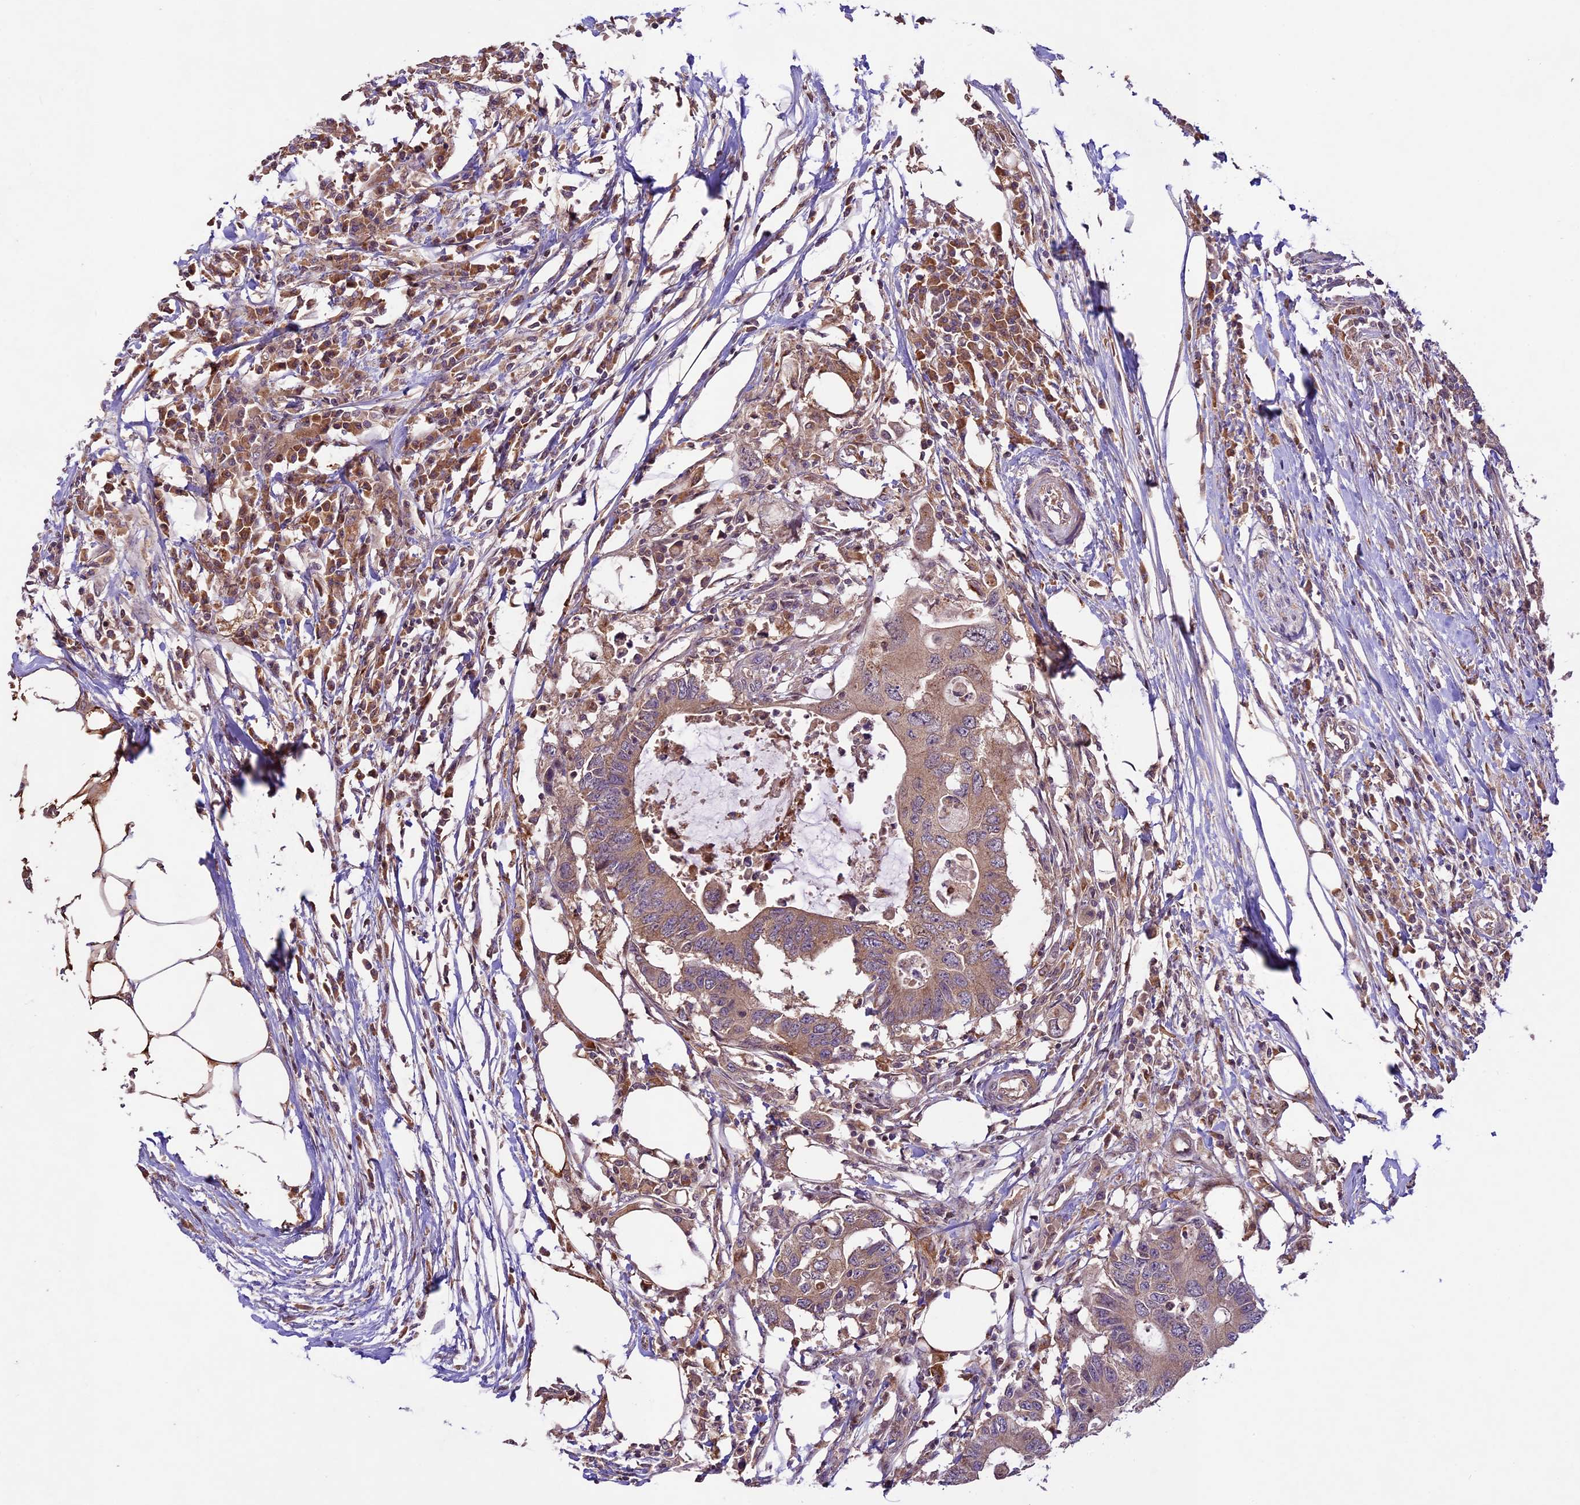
{"staining": {"intensity": "weak", "quantity": ">75%", "location": "cytoplasmic/membranous"}, "tissue": "colorectal cancer", "cell_type": "Tumor cells", "image_type": "cancer", "snomed": [{"axis": "morphology", "description": "Adenocarcinoma, NOS"}, {"axis": "topography", "description": "Colon"}], "caption": "Immunohistochemistry (IHC) histopathology image of neoplastic tissue: human colorectal cancer (adenocarcinoma) stained using IHC displays low levels of weak protein expression localized specifically in the cytoplasmic/membranous of tumor cells, appearing as a cytoplasmic/membranous brown color.", "gene": "CCSER1", "patient": {"sex": "male", "age": 71}}